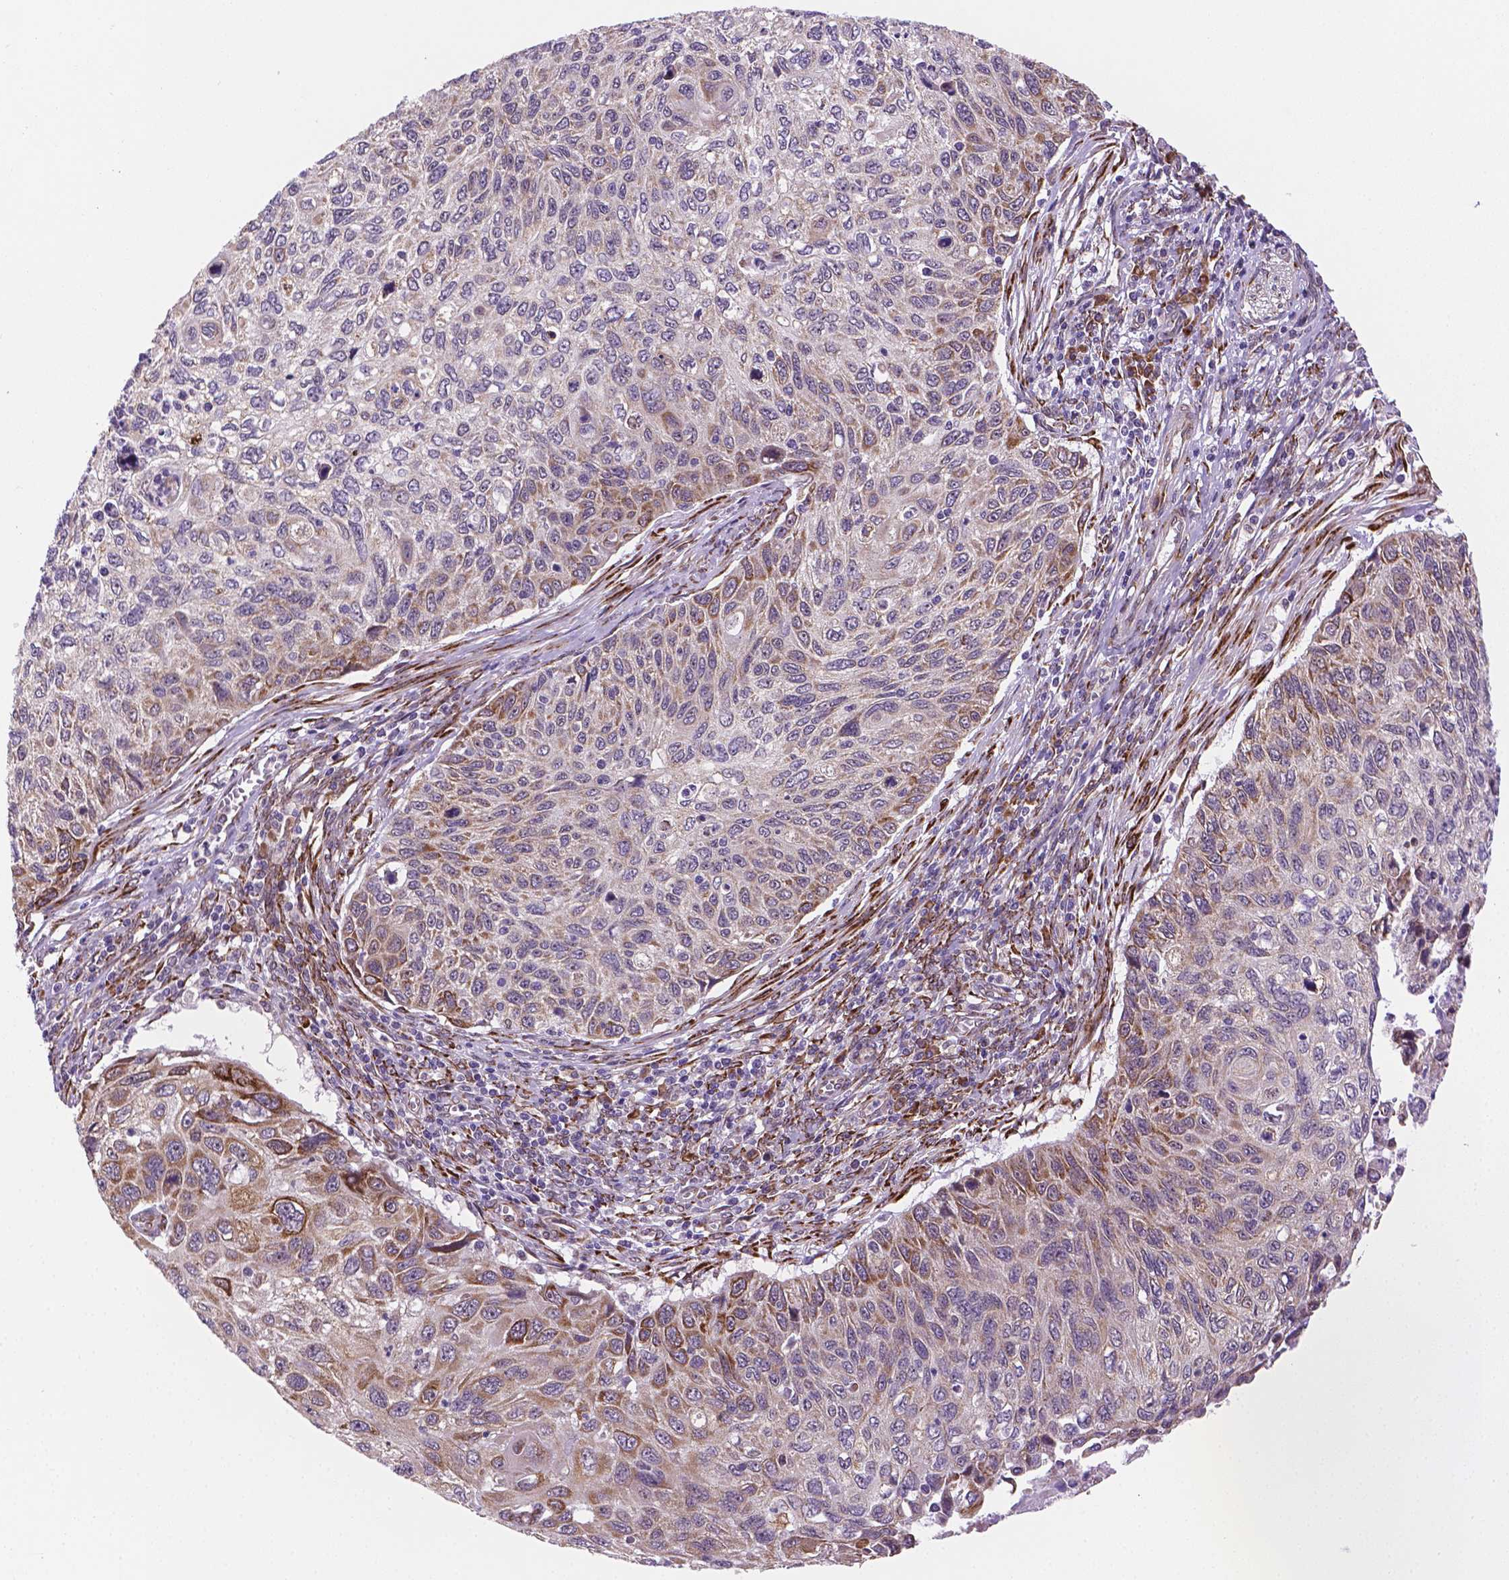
{"staining": {"intensity": "moderate", "quantity": "<25%", "location": "cytoplasmic/membranous"}, "tissue": "cervical cancer", "cell_type": "Tumor cells", "image_type": "cancer", "snomed": [{"axis": "morphology", "description": "Squamous cell carcinoma, NOS"}, {"axis": "topography", "description": "Cervix"}], "caption": "Tumor cells exhibit moderate cytoplasmic/membranous expression in approximately <25% of cells in cervical squamous cell carcinoma.", "gene": "FNIP1", "patient": {"sex": "female", "age": 70}}